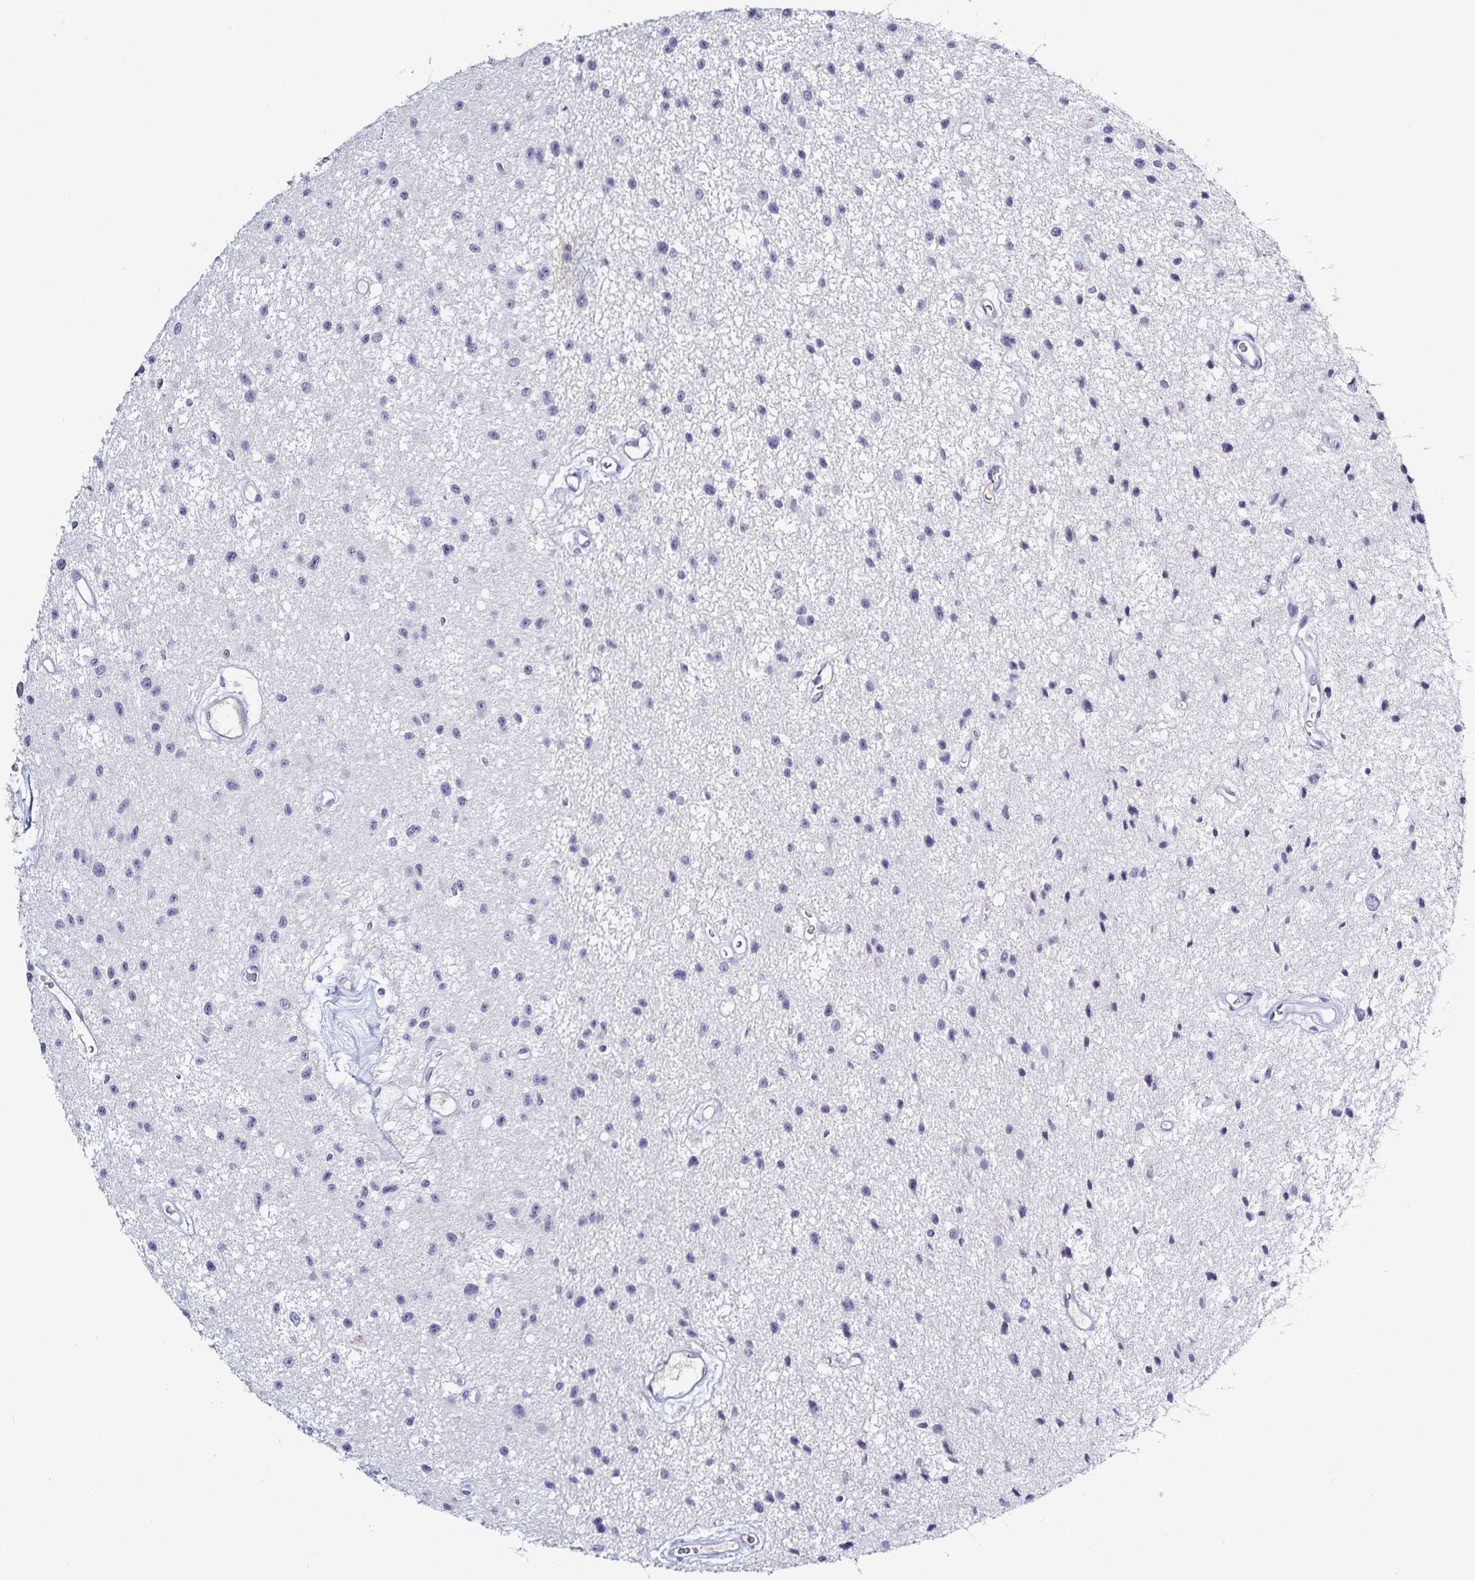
{"staining": {"intensity": "negative", "quantity": "none", "location": "none"}, "tissue": "glioma", "cell_type": "Tumor cells", "image_type": "cancer", "snomed": [{"axis": "morphology", "description": "Glioma, malignant, Low grade"}, {"axis": "topography", "description": "Brain"}], "caption": "Immunohistochemistry (IHC) histopathology image of human low-grade glioma (malignant) stained for a protein (brown), which reveals no positivity in tumor cells.", "gene": "TTR", "patient": {"sex": "male", "age": 43}}